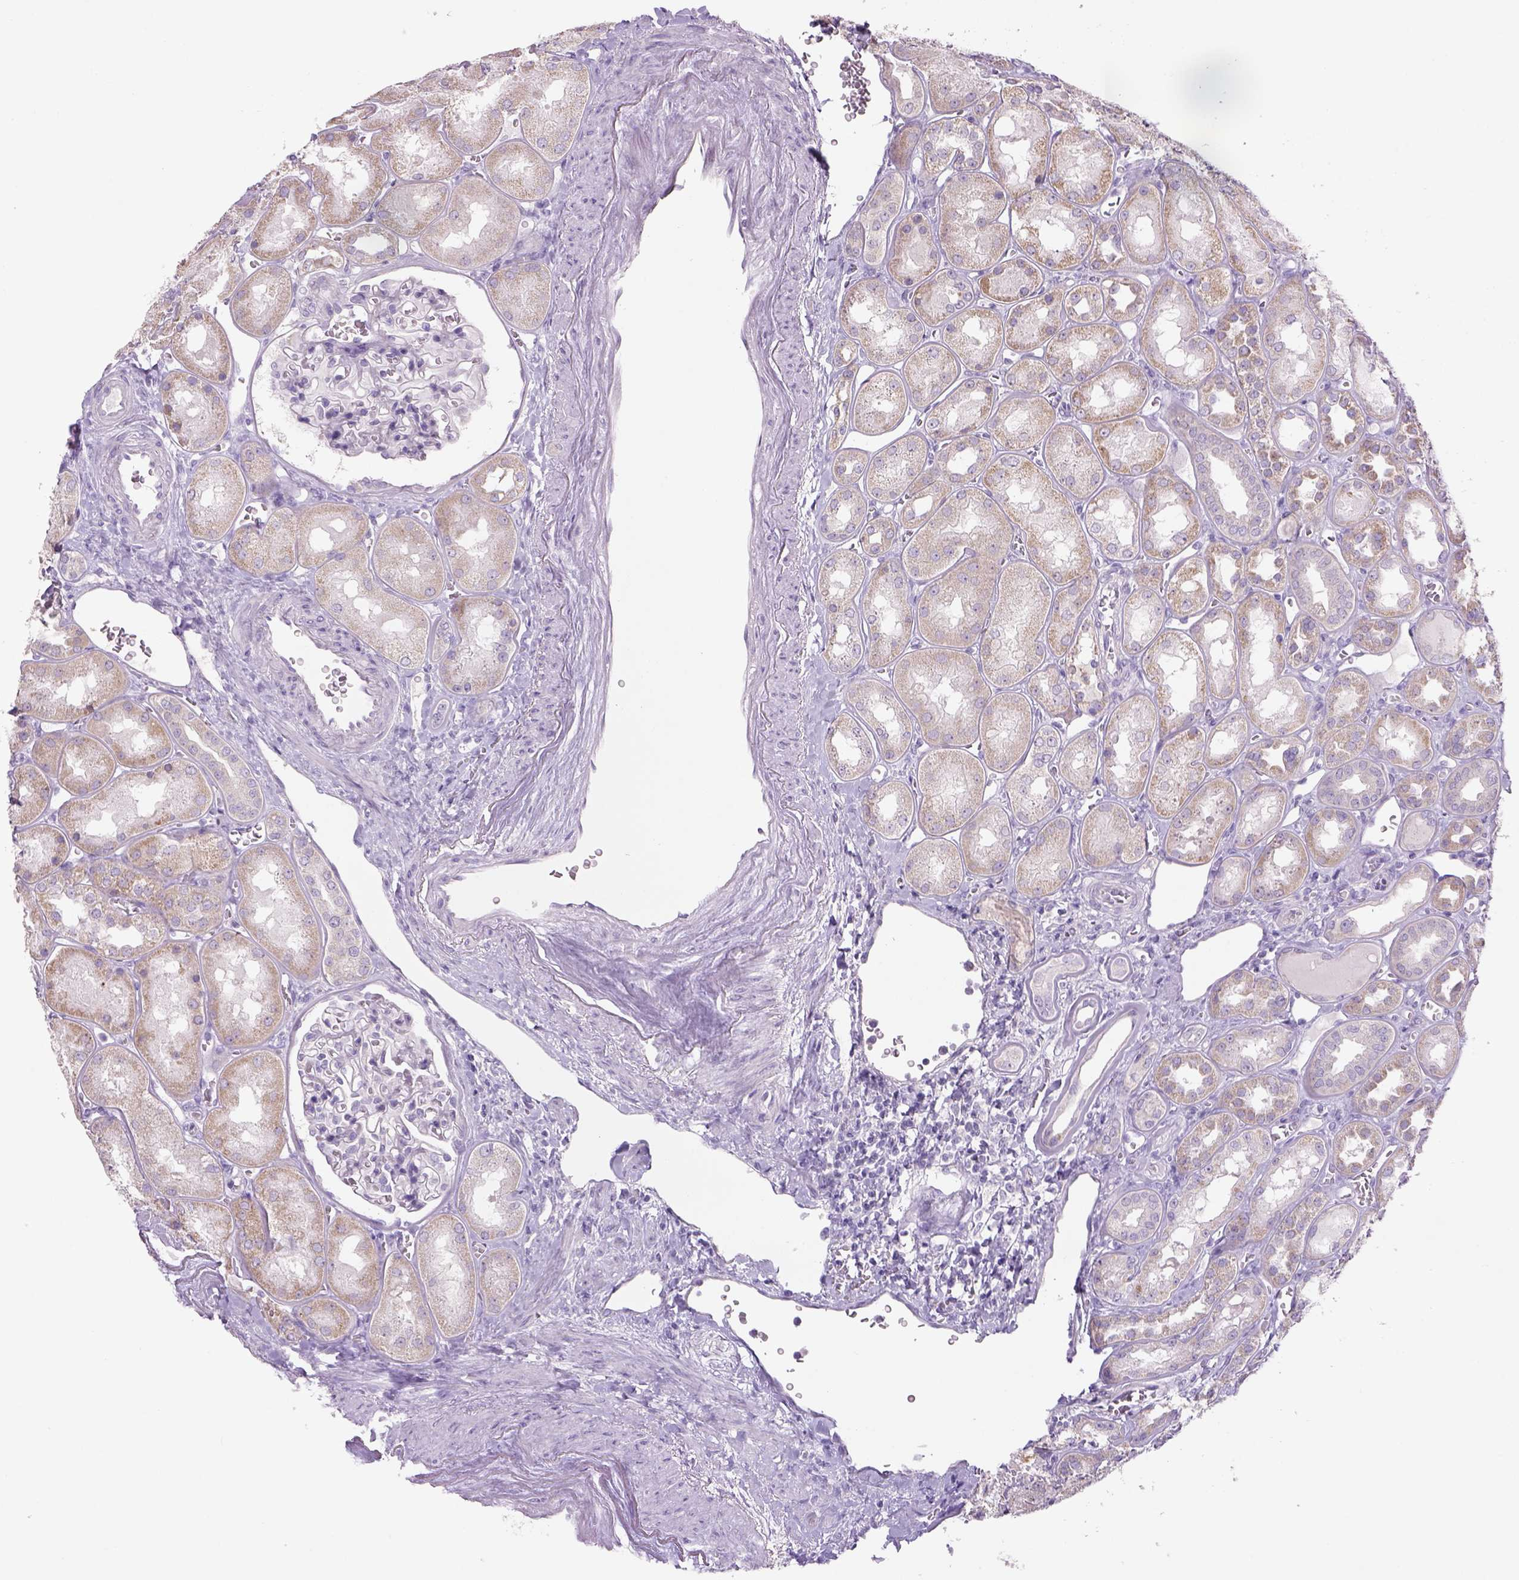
{"staining": {"intensity": "negative", "quantity": "none", "location": "none"}, "tissue": "kidney", "cell_type": "Cells in glomeruli", "image_type": "normal", "snomed": [{"axis": "morphology", "description": "Normal tissue, NOS"}, {"axis": "topography", "description": "Kidney"}], "caption": "This is a histopathology image of immunohistochemistry (IHC) staining of benign kidney, which shows no expression in cells in glomeruli.", "gene": "ADGRV1", "patient": {"sex": "male", "age": 73}}